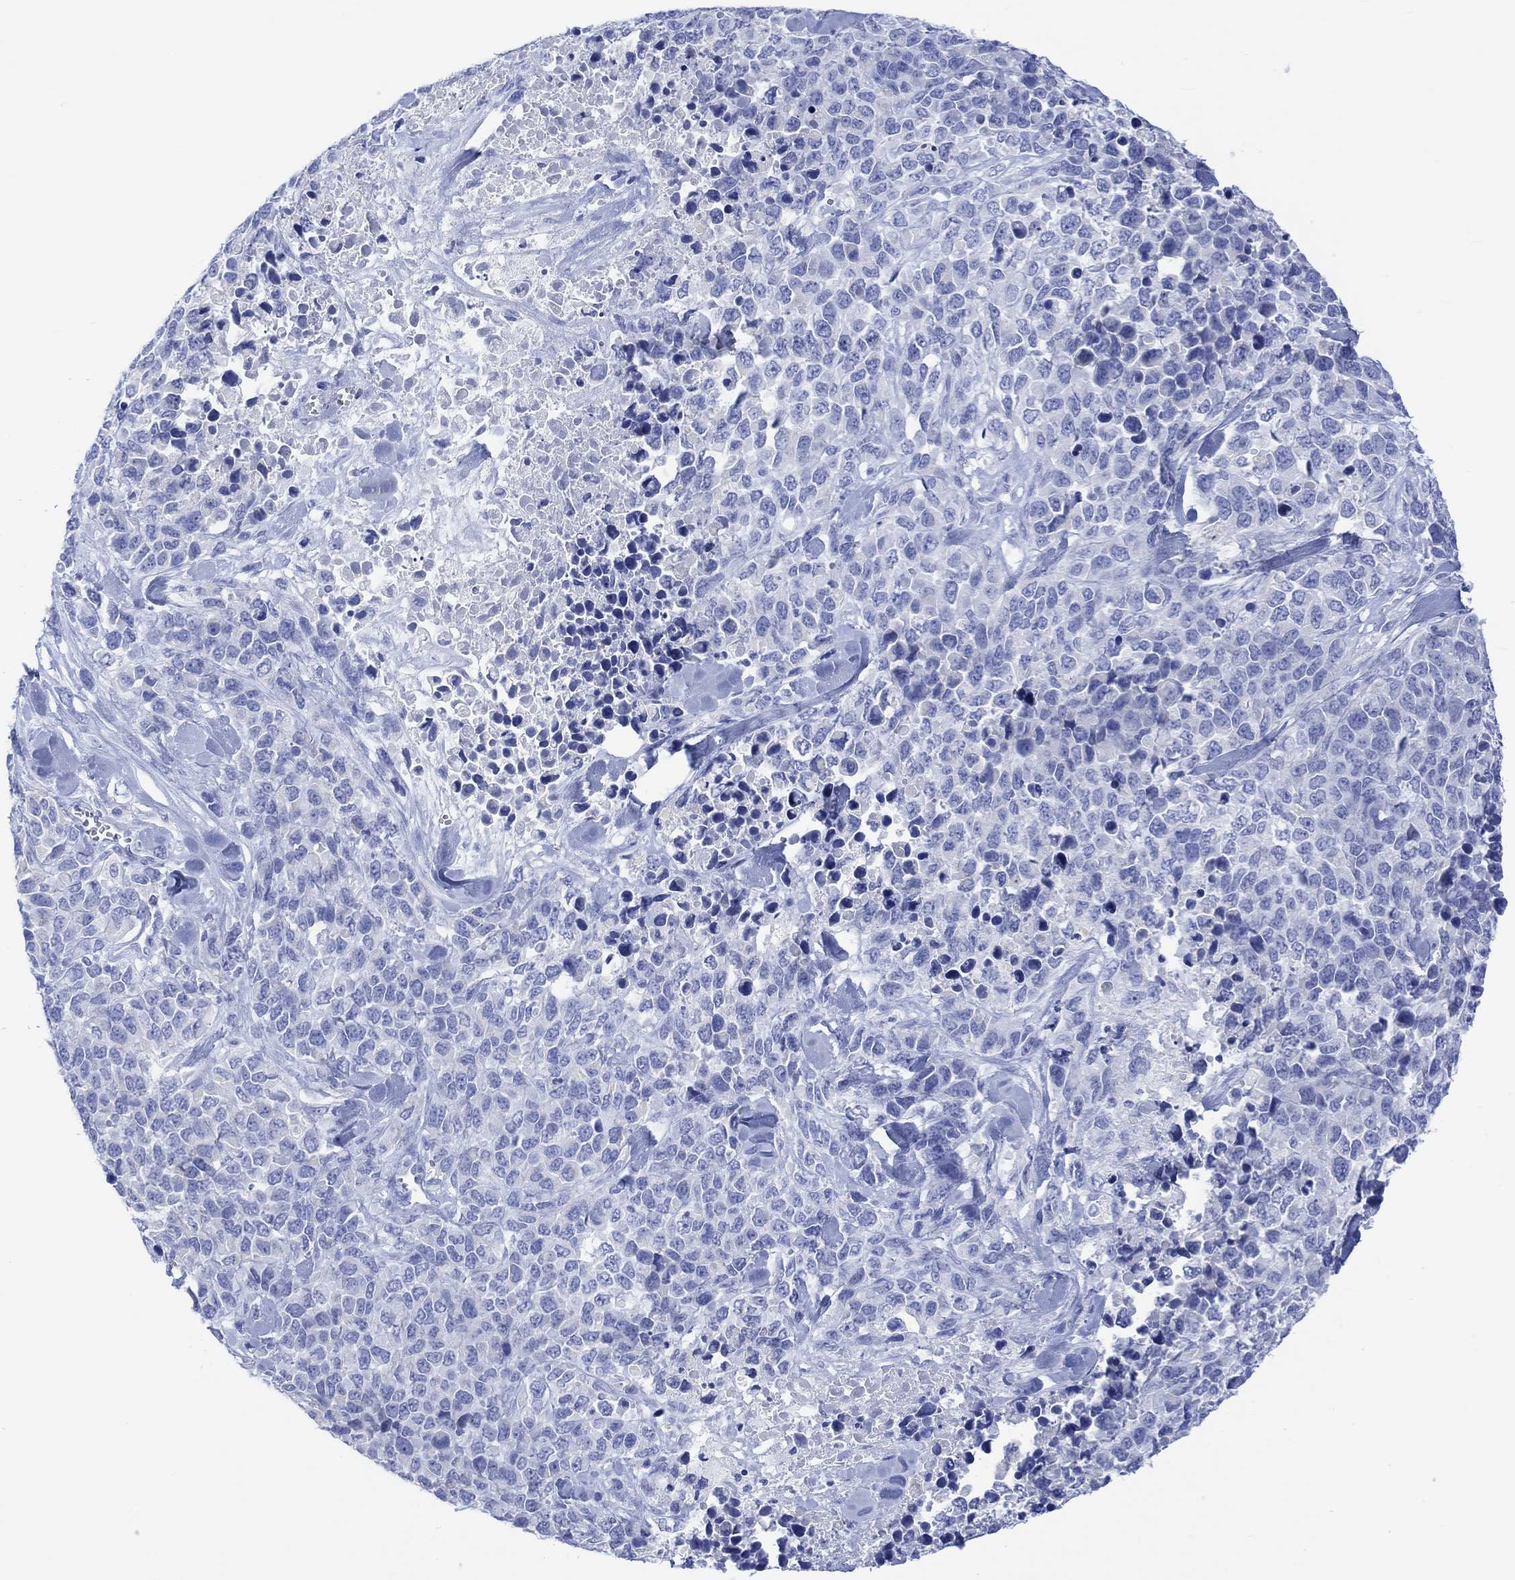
{"staining": {"intensity": "negative", "quantity": "none", "location": "none"}, "tissue": "melanoma", "cell_type": "Tumor cells", "image_type": "cancer", "snomed": [{"axis": "morphology", "description": "Malignant melanoma, Metastatic site"}, {"axis": "topography", "description": "Skin"}], "caption": "Immunohistochemistry (IHC) histopathology image of human melanoma stained for a protein (brown), which displays no staining in tumor cells.", "gene": "CALCA", "patient": {"sex": "male", "age": 84}}